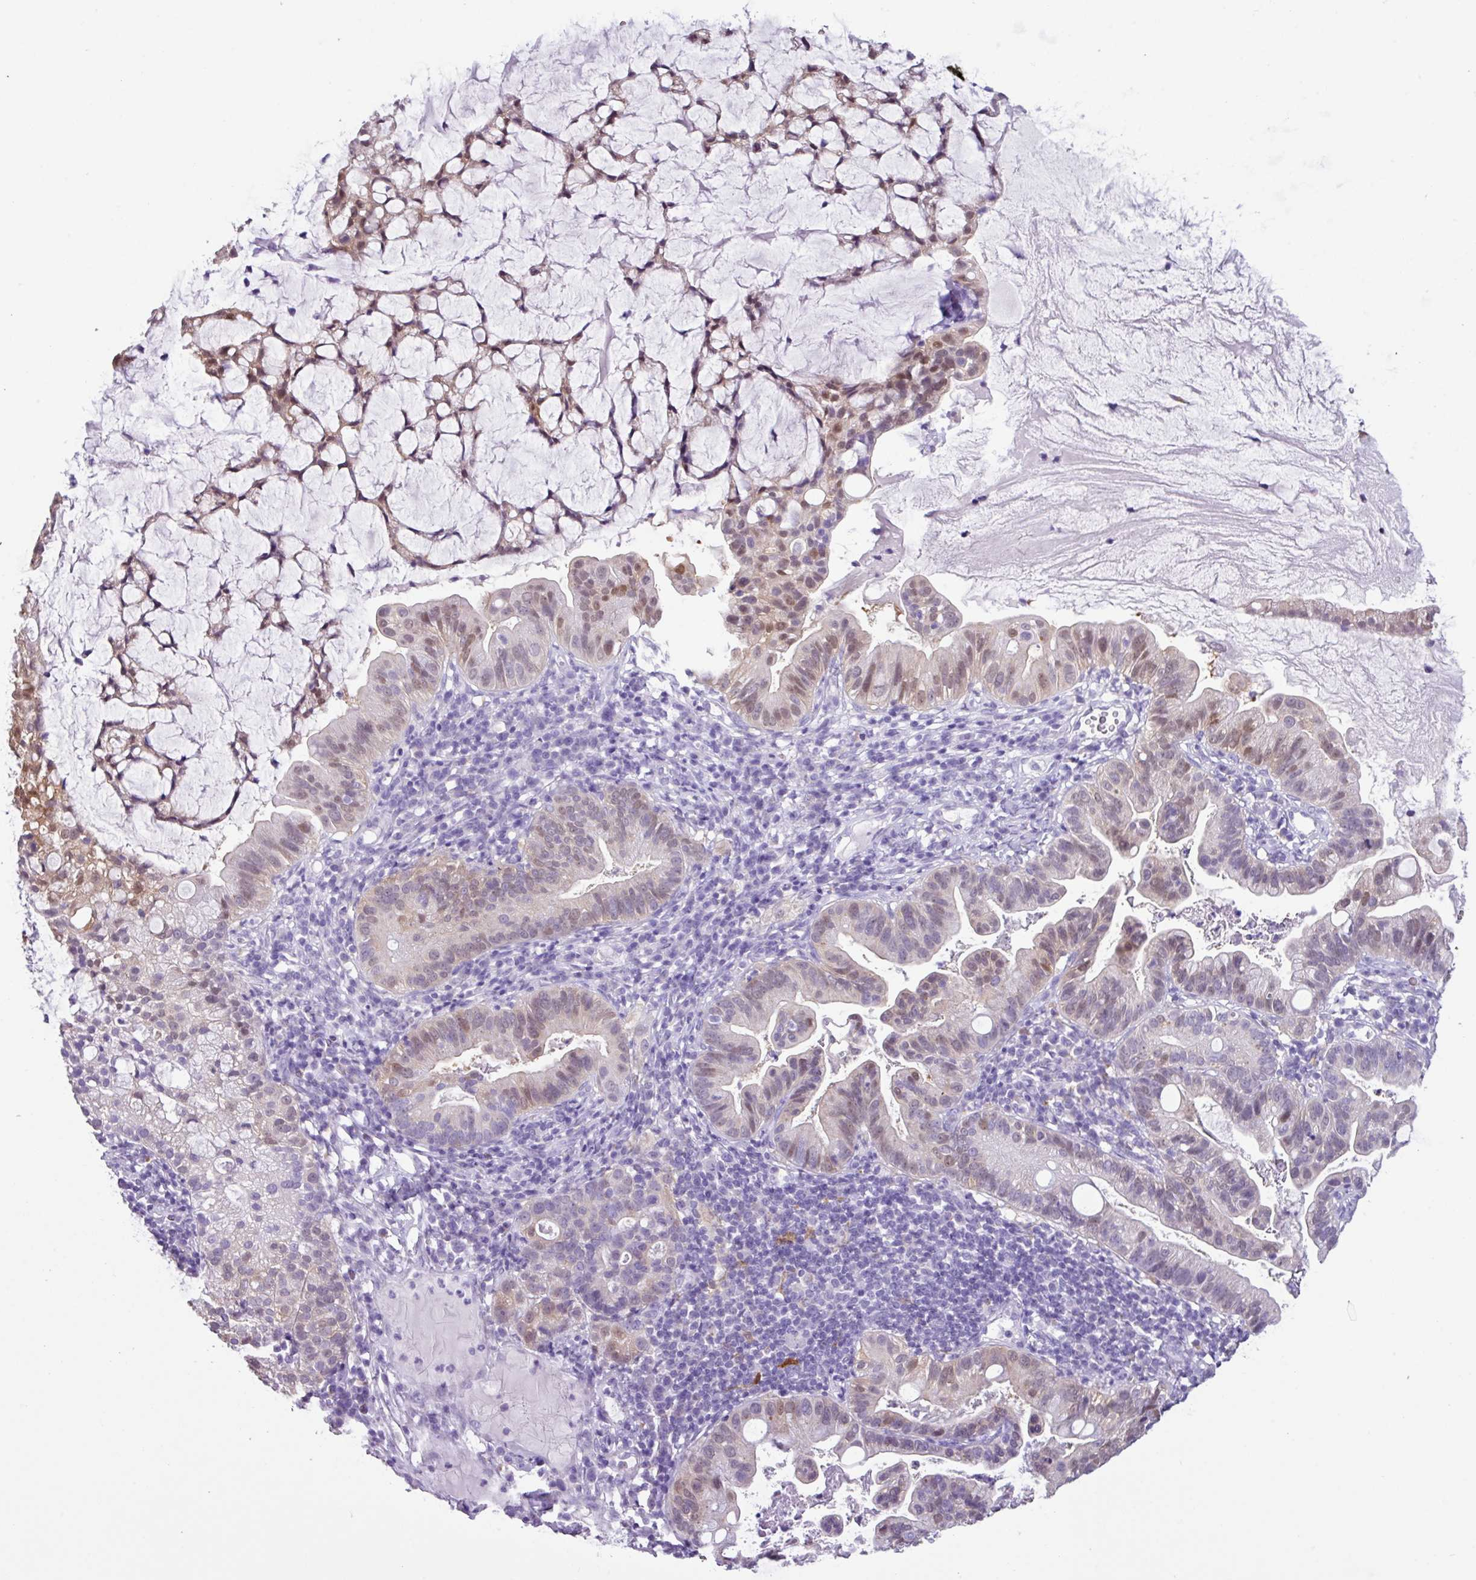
{"staining": {"intensity": "moderate", "quantity": "25%-75%", "location": "nuclear"}, "tissue": "cervical cancer", "cell_type": "Tumor cells", "image_type": "cancer", "snomed": [{"axis": "morphology", "description": "Adenocarcinoma, NOS"}, {"axis": "topography", "description": "Cervix"}], "caption": "Immunohistochemistry (IHC) (DAB (3,3'-diaminobenzidine)) staining of cervical cancer shows moderate nuclear protein positivity in about 25%-75% of tumor cells. The staining is performed using DAB (3,3'-diaminobenzidine) brown chromogen to label protein expression. The nuclei are counter-stained blue using hematoxylin.", "gene": "NCCRP1", "patient": {"sex": "female", "age": 41}}